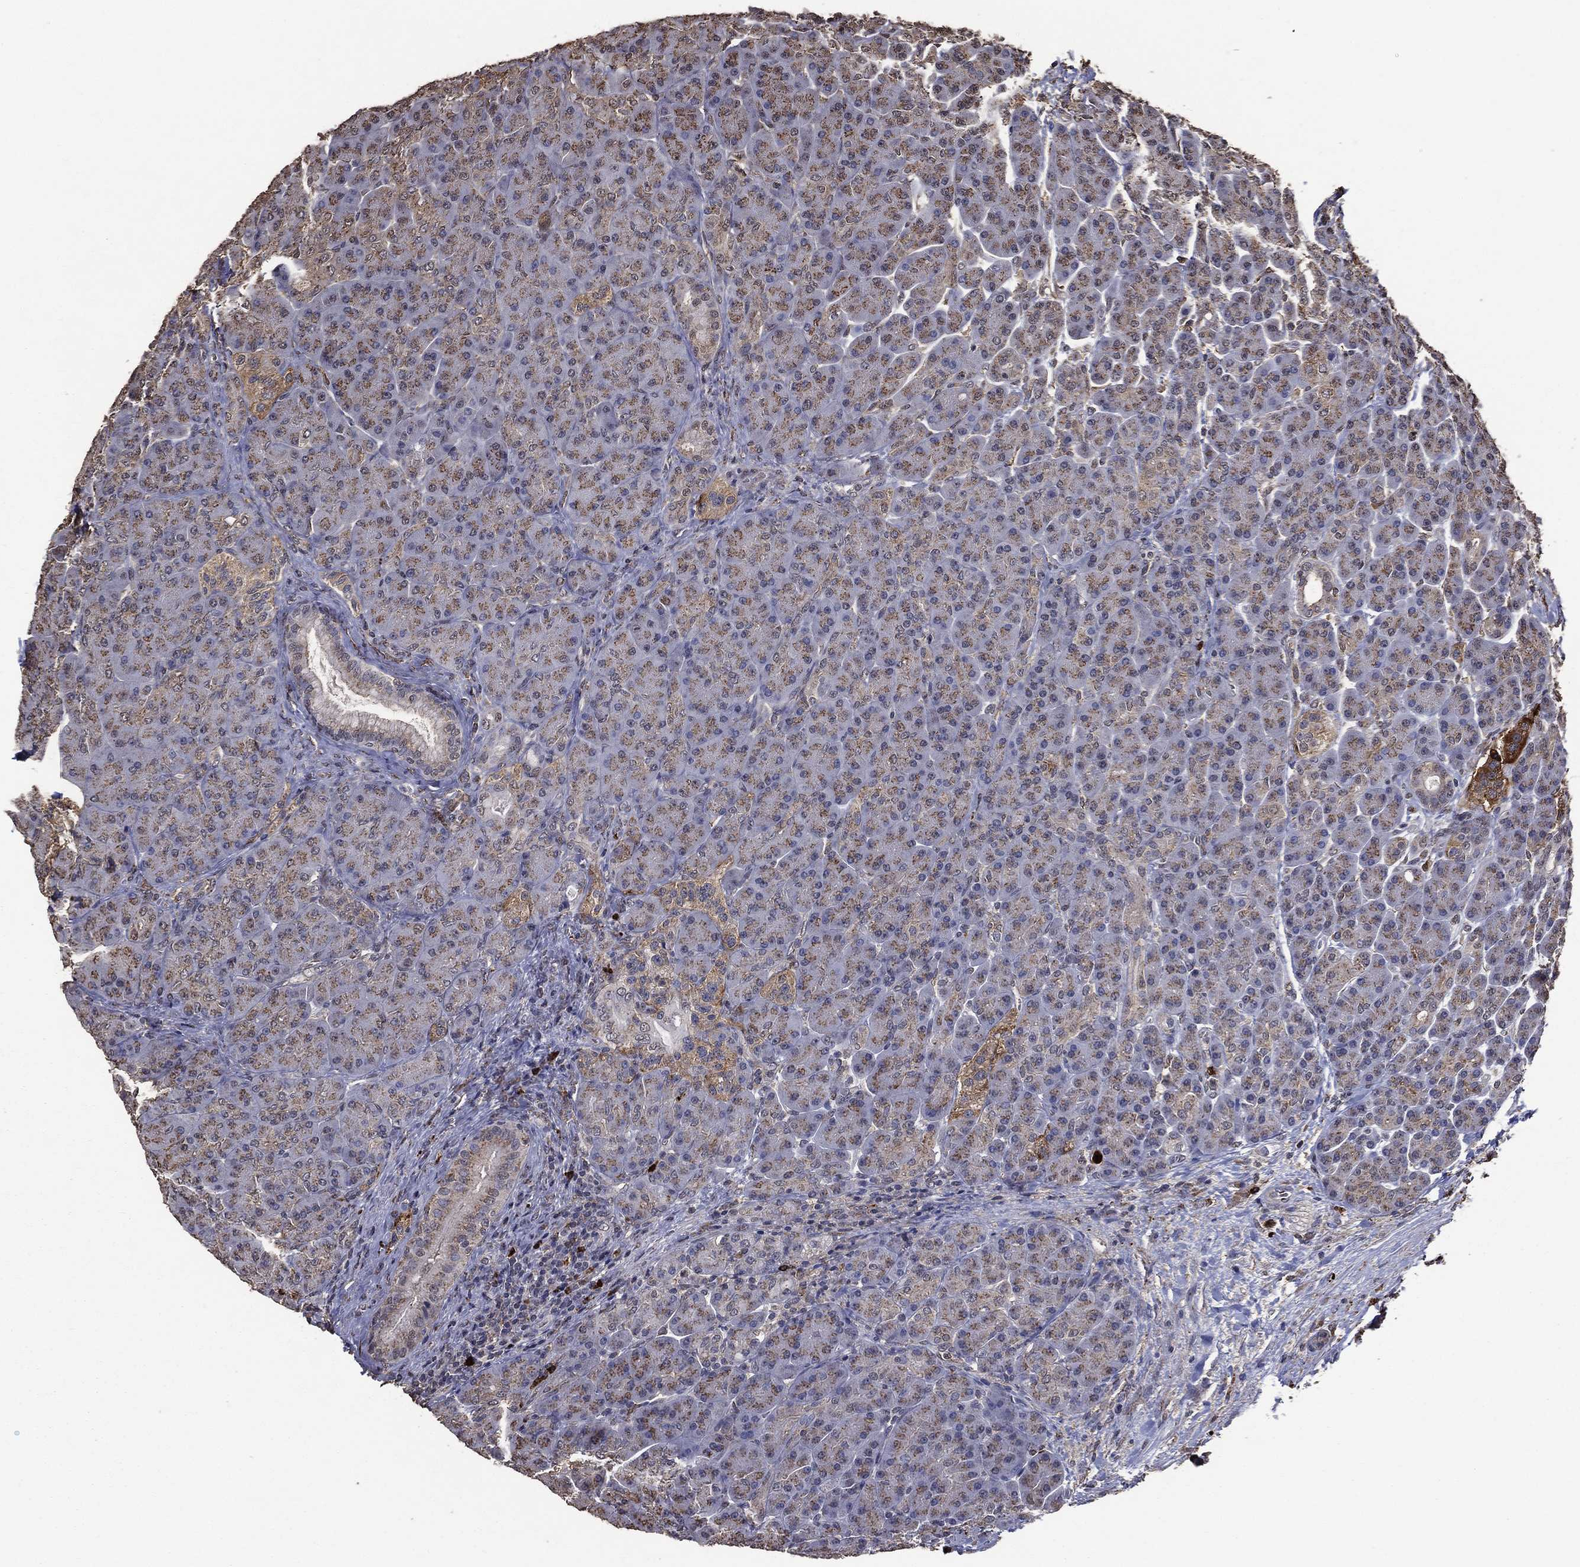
{"staining": {"intensity": "moderate", "quantity": ">75%", "location": "cytoplasmic/membranous"}, "tissue": "pancreas", "cell_type": "Exocrine glandular cells", "image_type": "normal", "snomed": [{"axis": "morphology", "description": "Normal tissue, NOS"}, {"axis": "topography", "description": "Pancreas"}], "caption": "Immunohistochemistry (IHC) (DAB (3,3'-diaminobenzidine)) staining of benign pancreas exhibits moderate cytoplasmic/membranous protein expression in about >75% of exocrine glandular cells. The protein is shown in brown color, while the nuclei are stained blue.", "gene": "GPR183", "patient": {"sex": "male", "age": 70}}